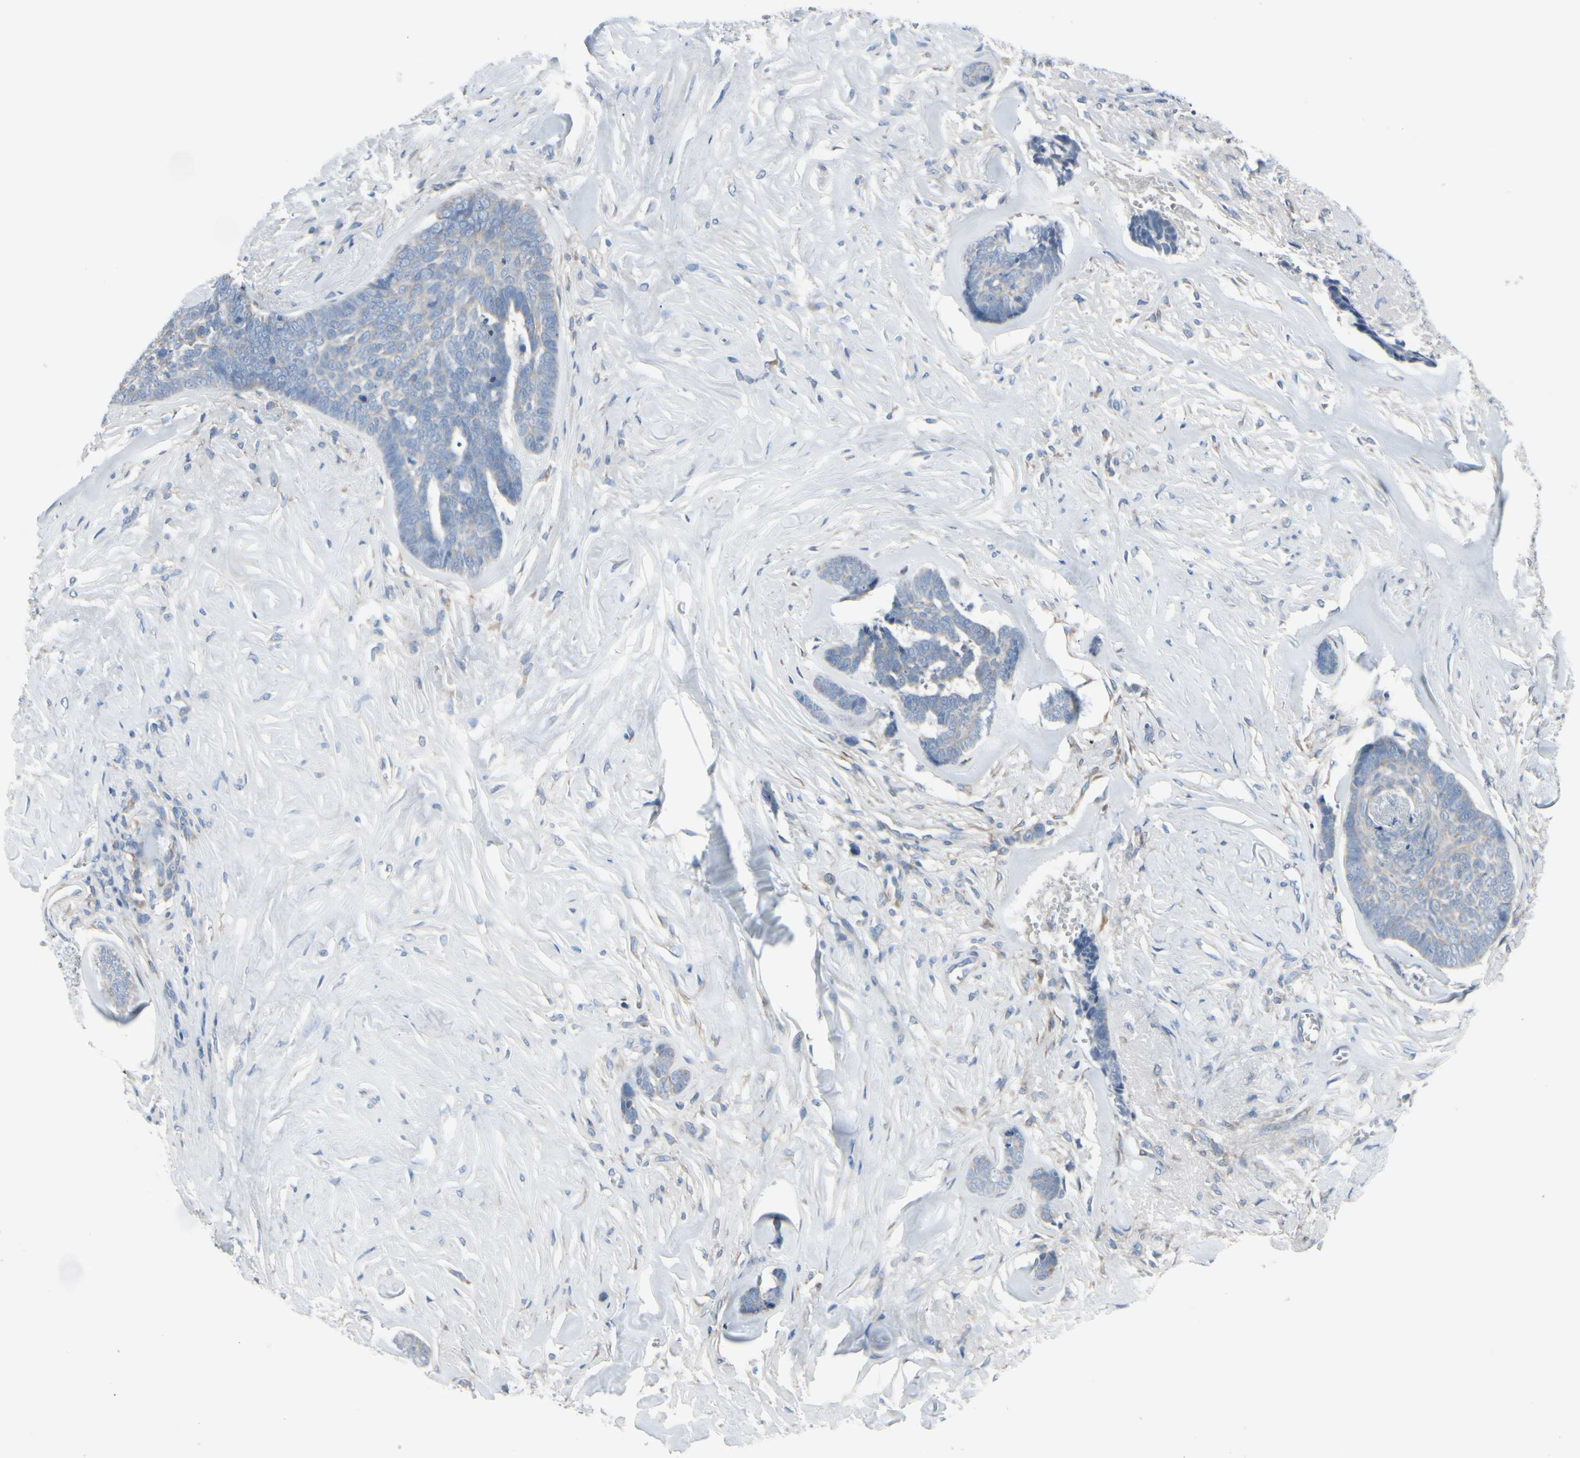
{"staining": {"intensity": "negative", "quantity": "none", "location": "none"}, "tissue": "skin cancer", "cell_type": "Tumor cells", "image_type": "cancer", "snomed": [{"axis": "morphology", "description": "Basal cell carcinoma"}, {"axis": "topography", "description": "Skin"}], "caption": "Tumor cells are negative for protein expression in human basal cell carcinoma (skin). The staining was performed using DAB (3,3'-diaminobenzidine) to visualize the protein expression in brown, while the nuclei were stained in blue with hematoxylin (Magnification: 20x).", "gene": "MAP2", "patient": {"sex": "male", "age": 84}}